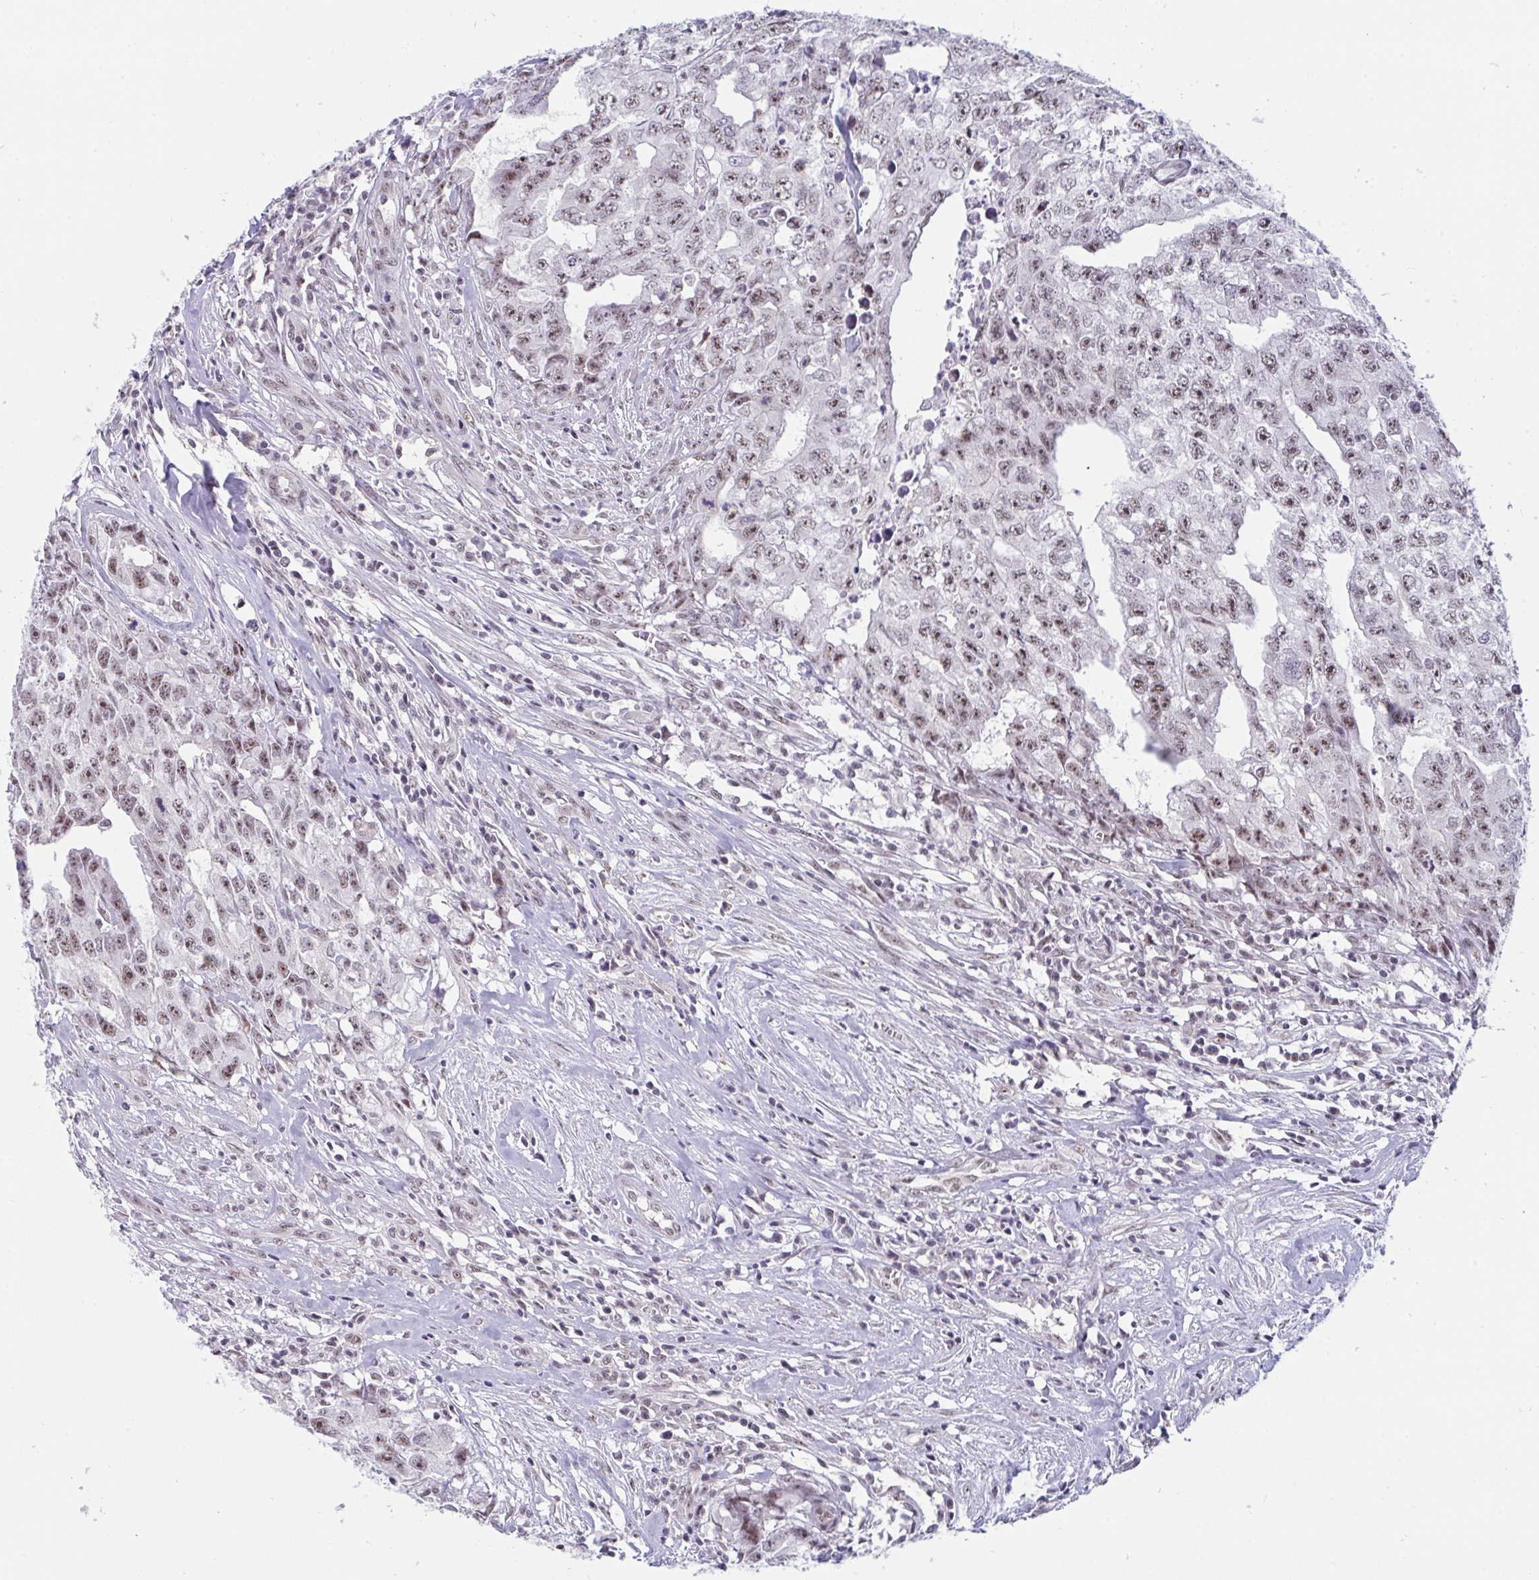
{"staining": {"intensity": "weak", "quantity": ">75%", "location": "nuclear"}, "tissue": "testis cancer", "cell_type": "Tumor cells", "image_type": "cancer", "snomed": [{"axis": "morphology", "description": "Carcinoma, Embryonal, NOS"}, {"axis": "morphology", "description": "Teratoma, malignant, NOS"}, {"axis": "topography", "description": "Testis"}], "caption": "Testis cancer (malignant teratoma) tissue reveals weak nuclear positivity in approximately >75% of tumor cells, visualized by immunohistochemistry.", "gene": "PRR14", "patient": {"sex": "male", "age": 24}}